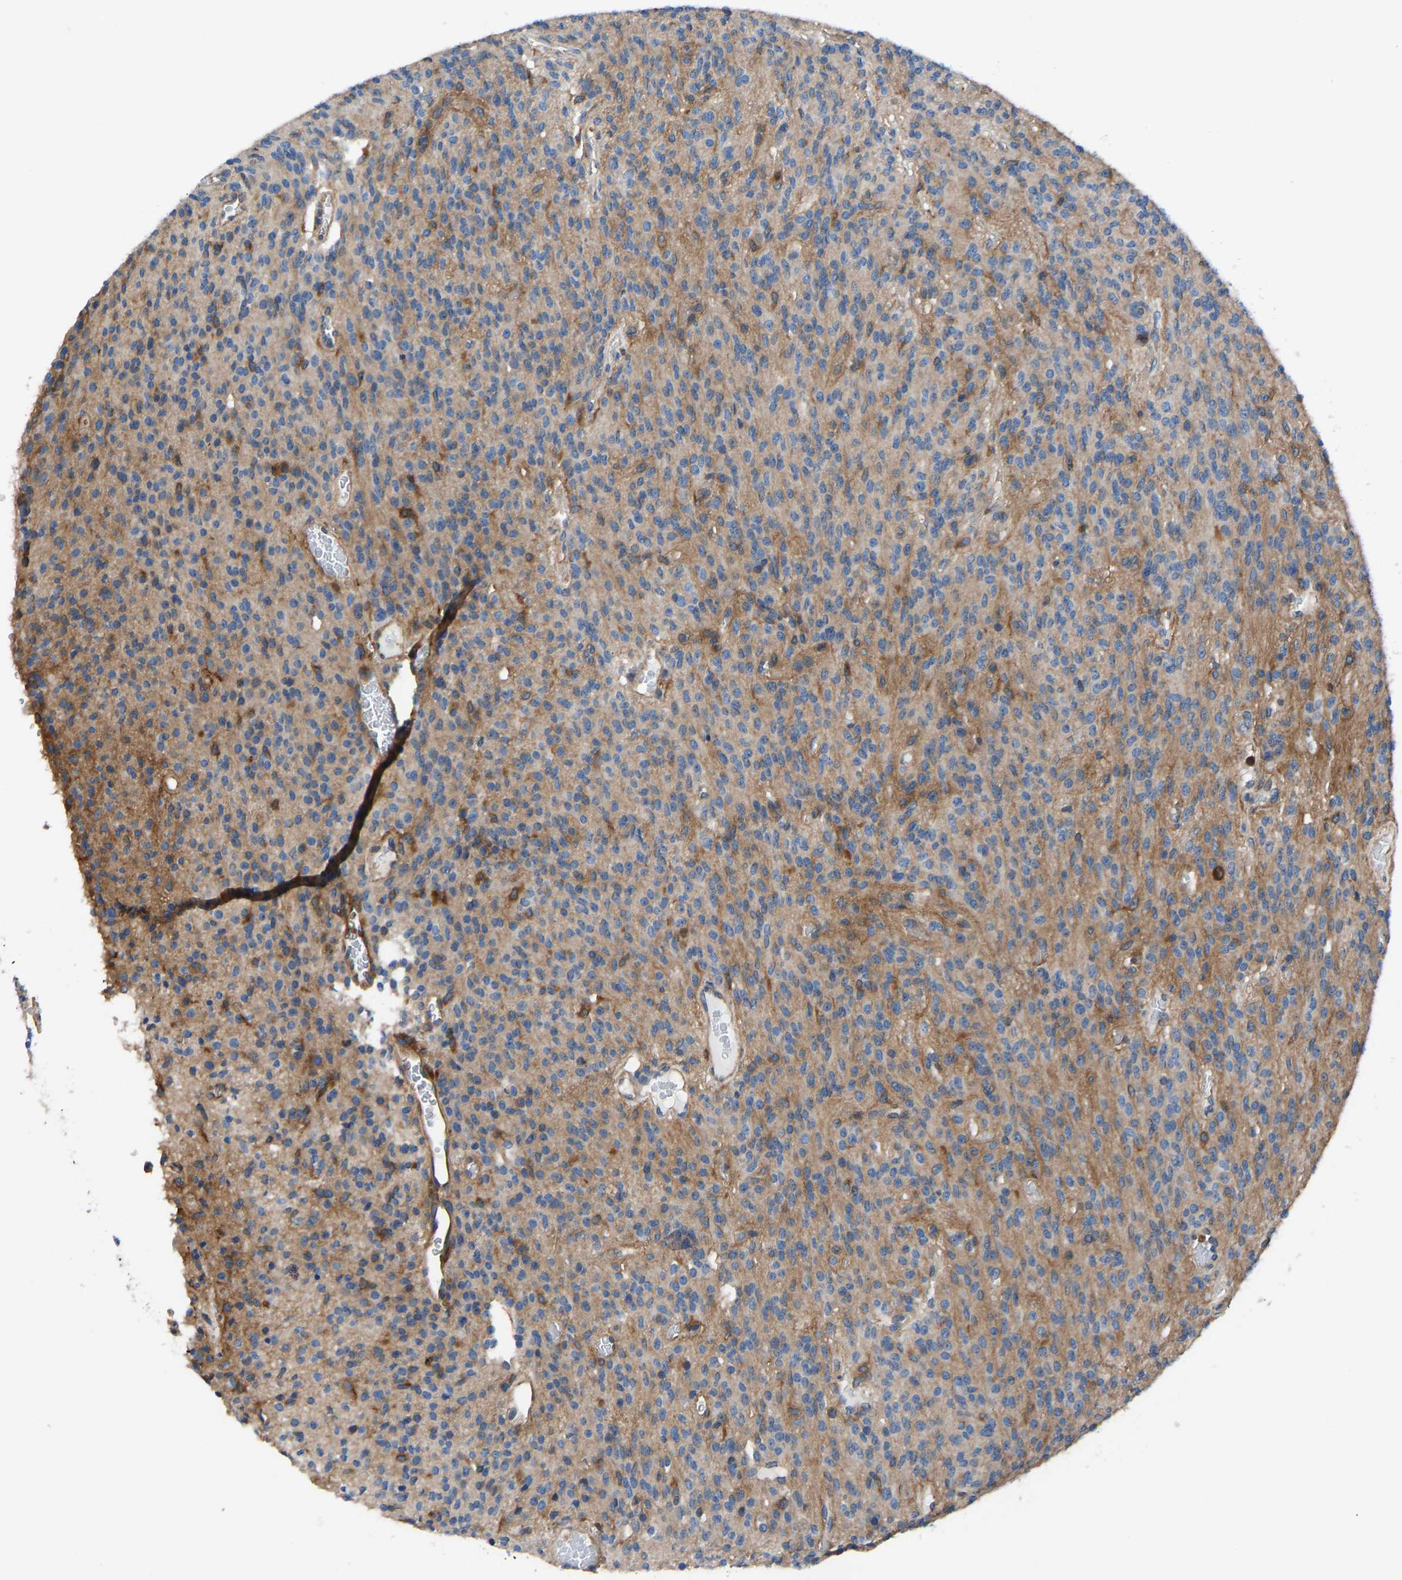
{"staining": {"intensity": "moderate", "quantity": "25%-75%", "location": "cytoplasmic/membranous"}, "tissue": "glioma", "cell_type": "Tumor cells", "image_type": "cancer", "snomed": [{"axis": "morphology", "description": "Glioma, malignant, High grade"}, {"axis": "topography", "description": "Brain"}], "caption": "Brown immunohistochemical staining in human glioma shows moderate cytoplasmic/membranous positivity in approximately 25%-75% of tumor cells. (DAB = brown stain, brightfield microscopy at high magnification).", "gene": "PRKAR1A", "patient": {"sex": "male", "age": 34}}